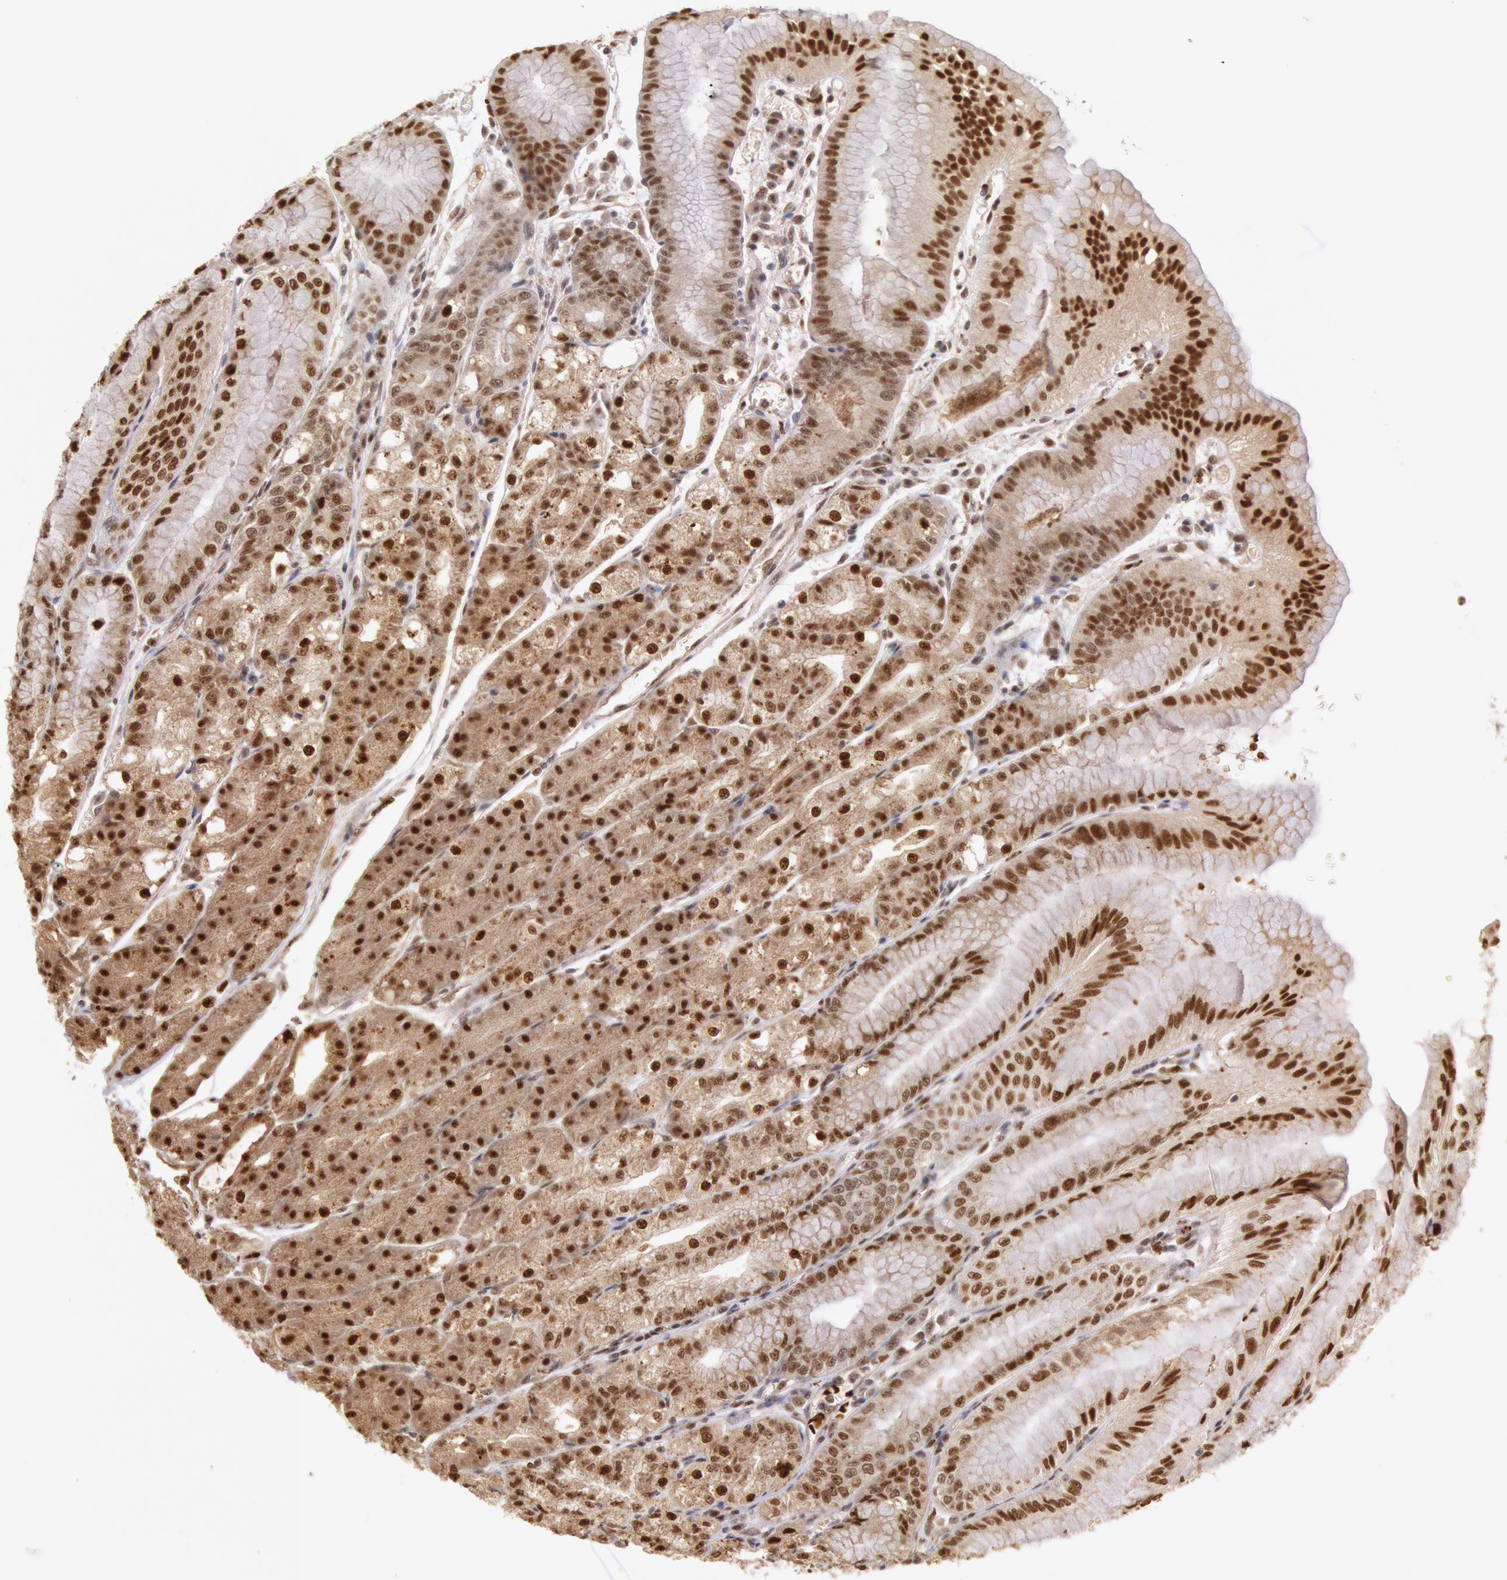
{"staining": {"intensity": "moderate", "quantity": ">75%", "location": "cytoplasmic/membranous"}, "tissue": "stomach", "cell_type": "Glandular cells", "image_type": "normal", "snomed": [{"axis": "morphology", "description": "Normal tissue, NOS"}, {"axis": "topography", "description": "Stomach, lower"}], "caption": "This is a histology image of immunohistochemistry staining of benign stomach, which shows moderate expression in the cytoplasmic/membranous of glandular cells.", "gene": "LIG4", "patient": {"sex": "male", "age": 71}}